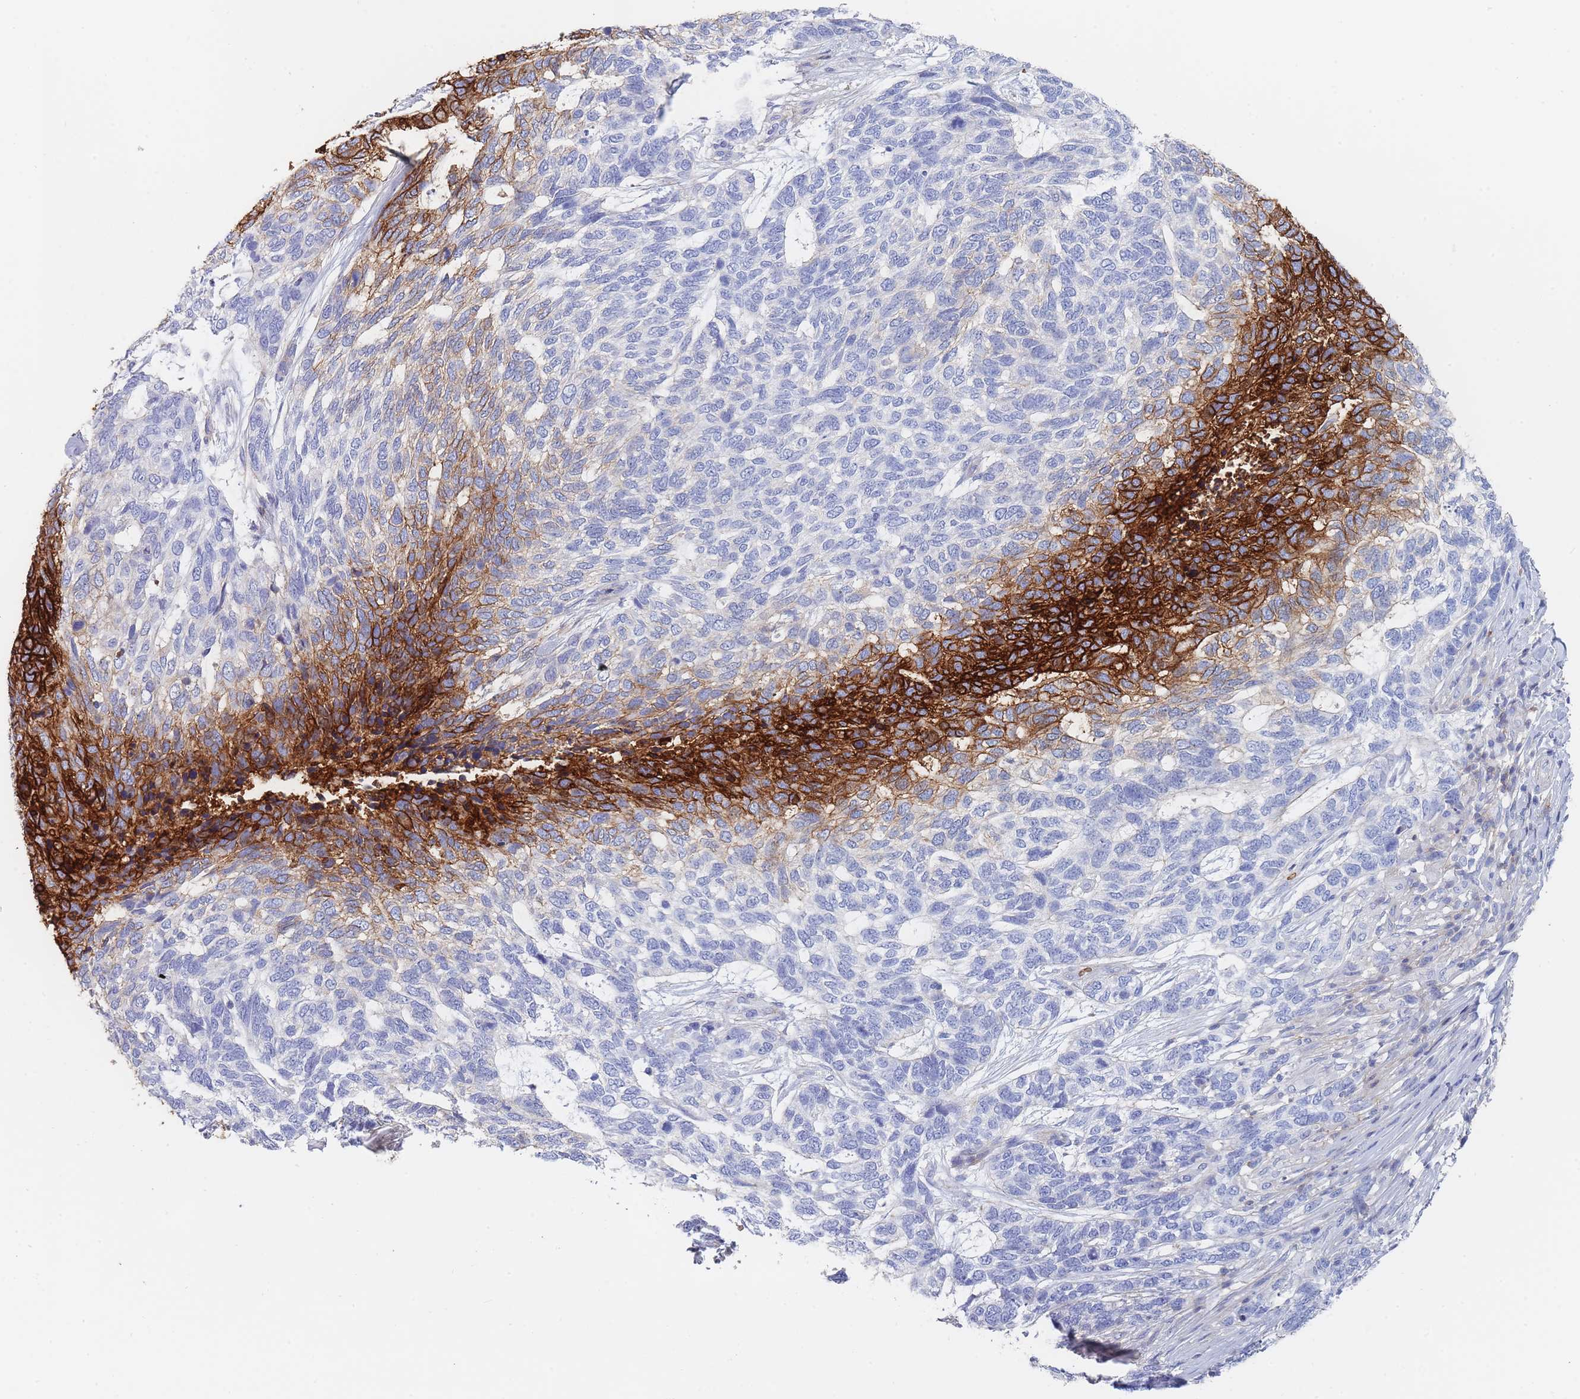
{"staining": {"intensity": "strong", "quantity": "<25%", "location": "cytoplasmic/membranous"}, "tissue": "skin cancer", "cell_type": "Tumor cells", "image_type": "cancer", "snomed": [{"axis": "morphology", "description": "Basal cell carcinoma"}, {"axis": "topography", "description": "Skin"}], "caption": "Strong cytoplasmic/membranous staining for a protein is present in approximately <25% of tumor cells of skin basal cell carcinoma using immunohistochemistry (IHC).", "gene": "SLC2A1", "patient": {"sex": "female", "age": 65}}